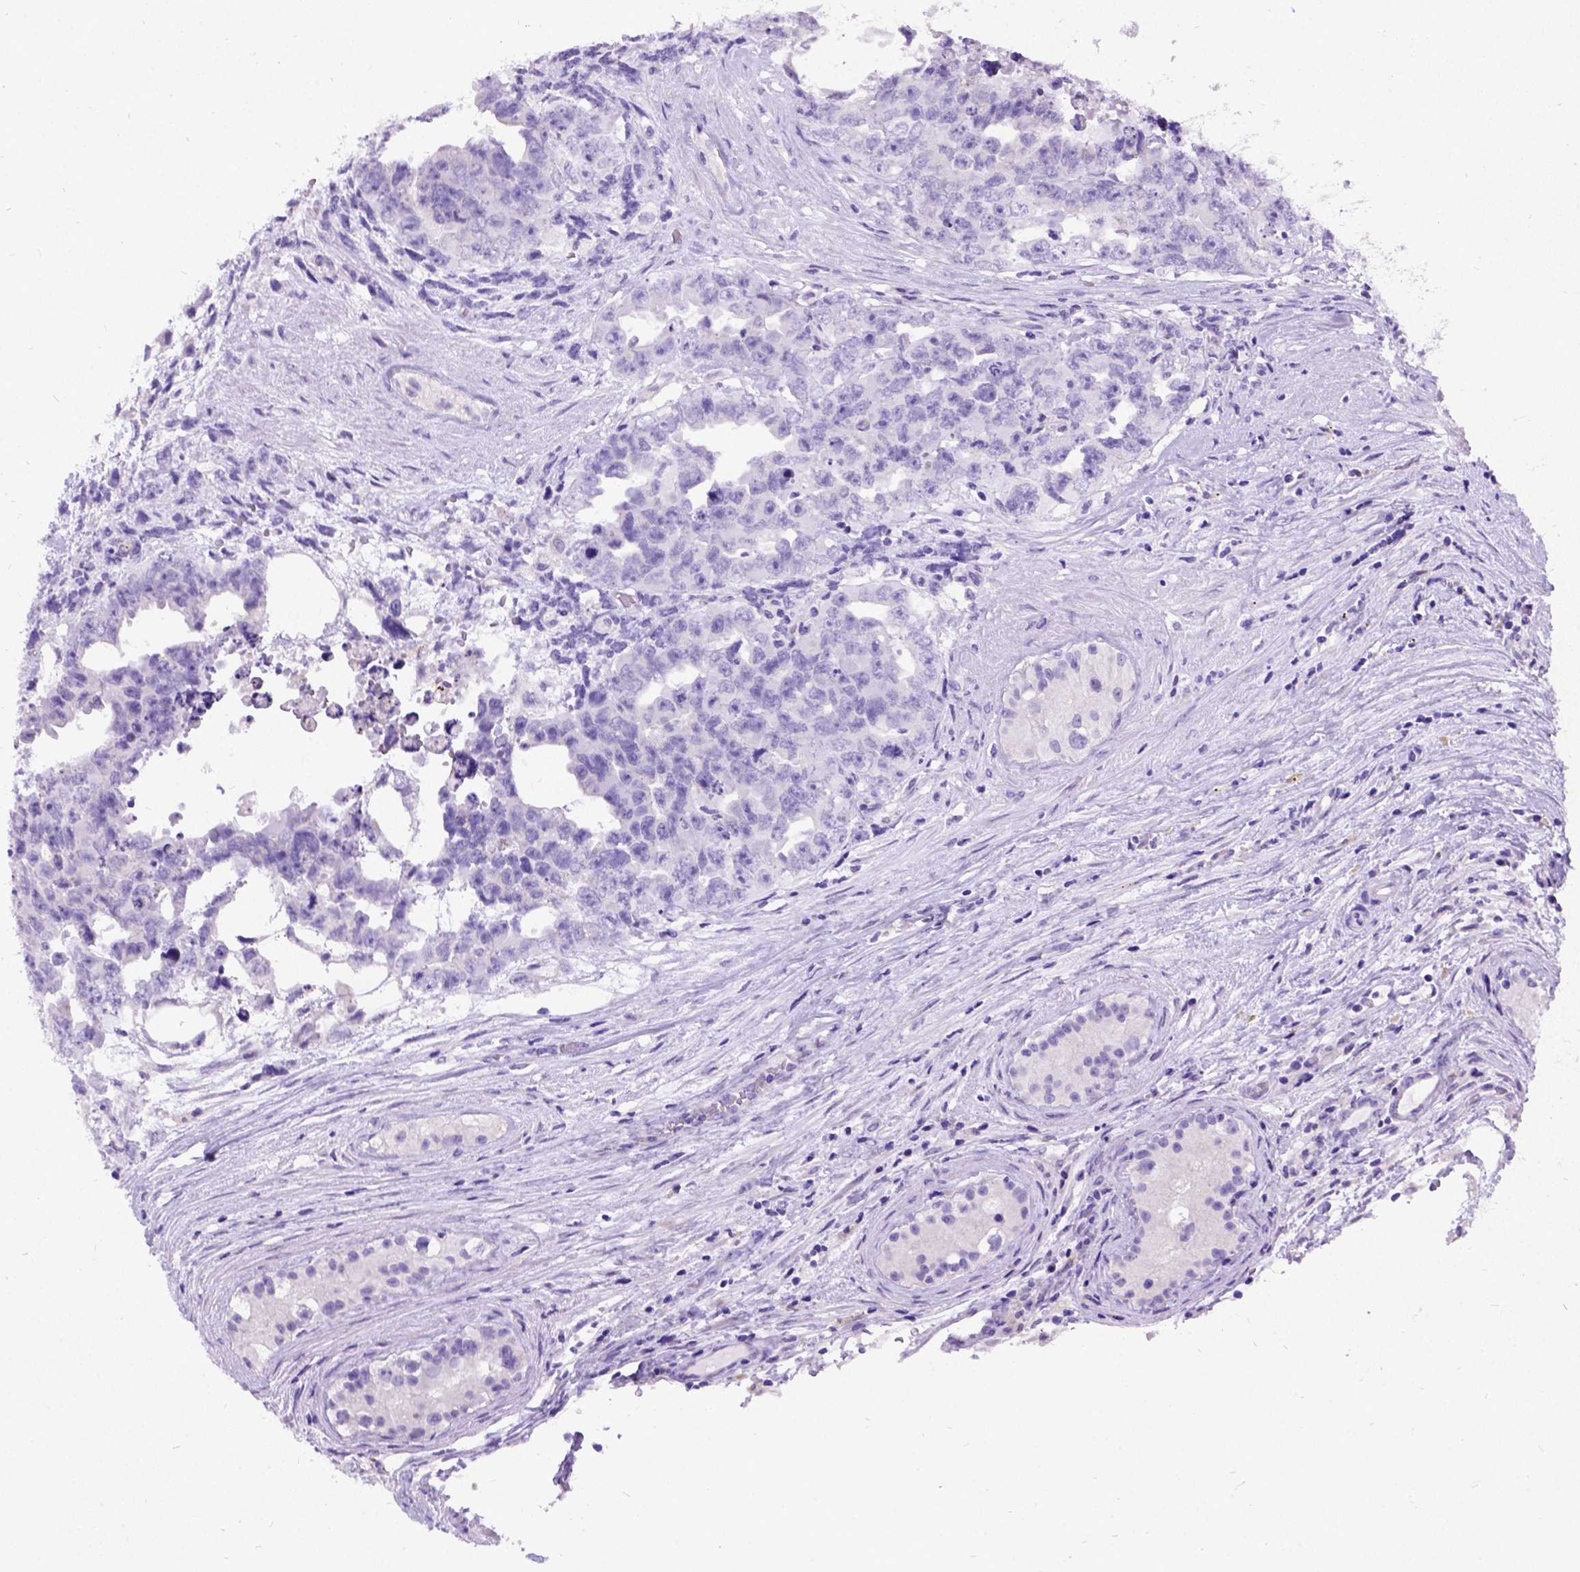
{"staining": {"intensity": "negative", "quantity": "none", "location": "none"}, "tissue": "testis cancer", "cell_type": "Tumor cells", "image_type": "cancer", "snomed": [{"axis": "morphology", "description": "Carcinoma, Embryonal, NOS"}, {"axis": "topography", "description": "Testis"}], "caption": "Immunohistochemical staining of human testis embryonal carcinoma exhibits no significant staining in tumor cells.", "gene": "NEUROD4", "patient": {"sex": "male", "age": 24}}